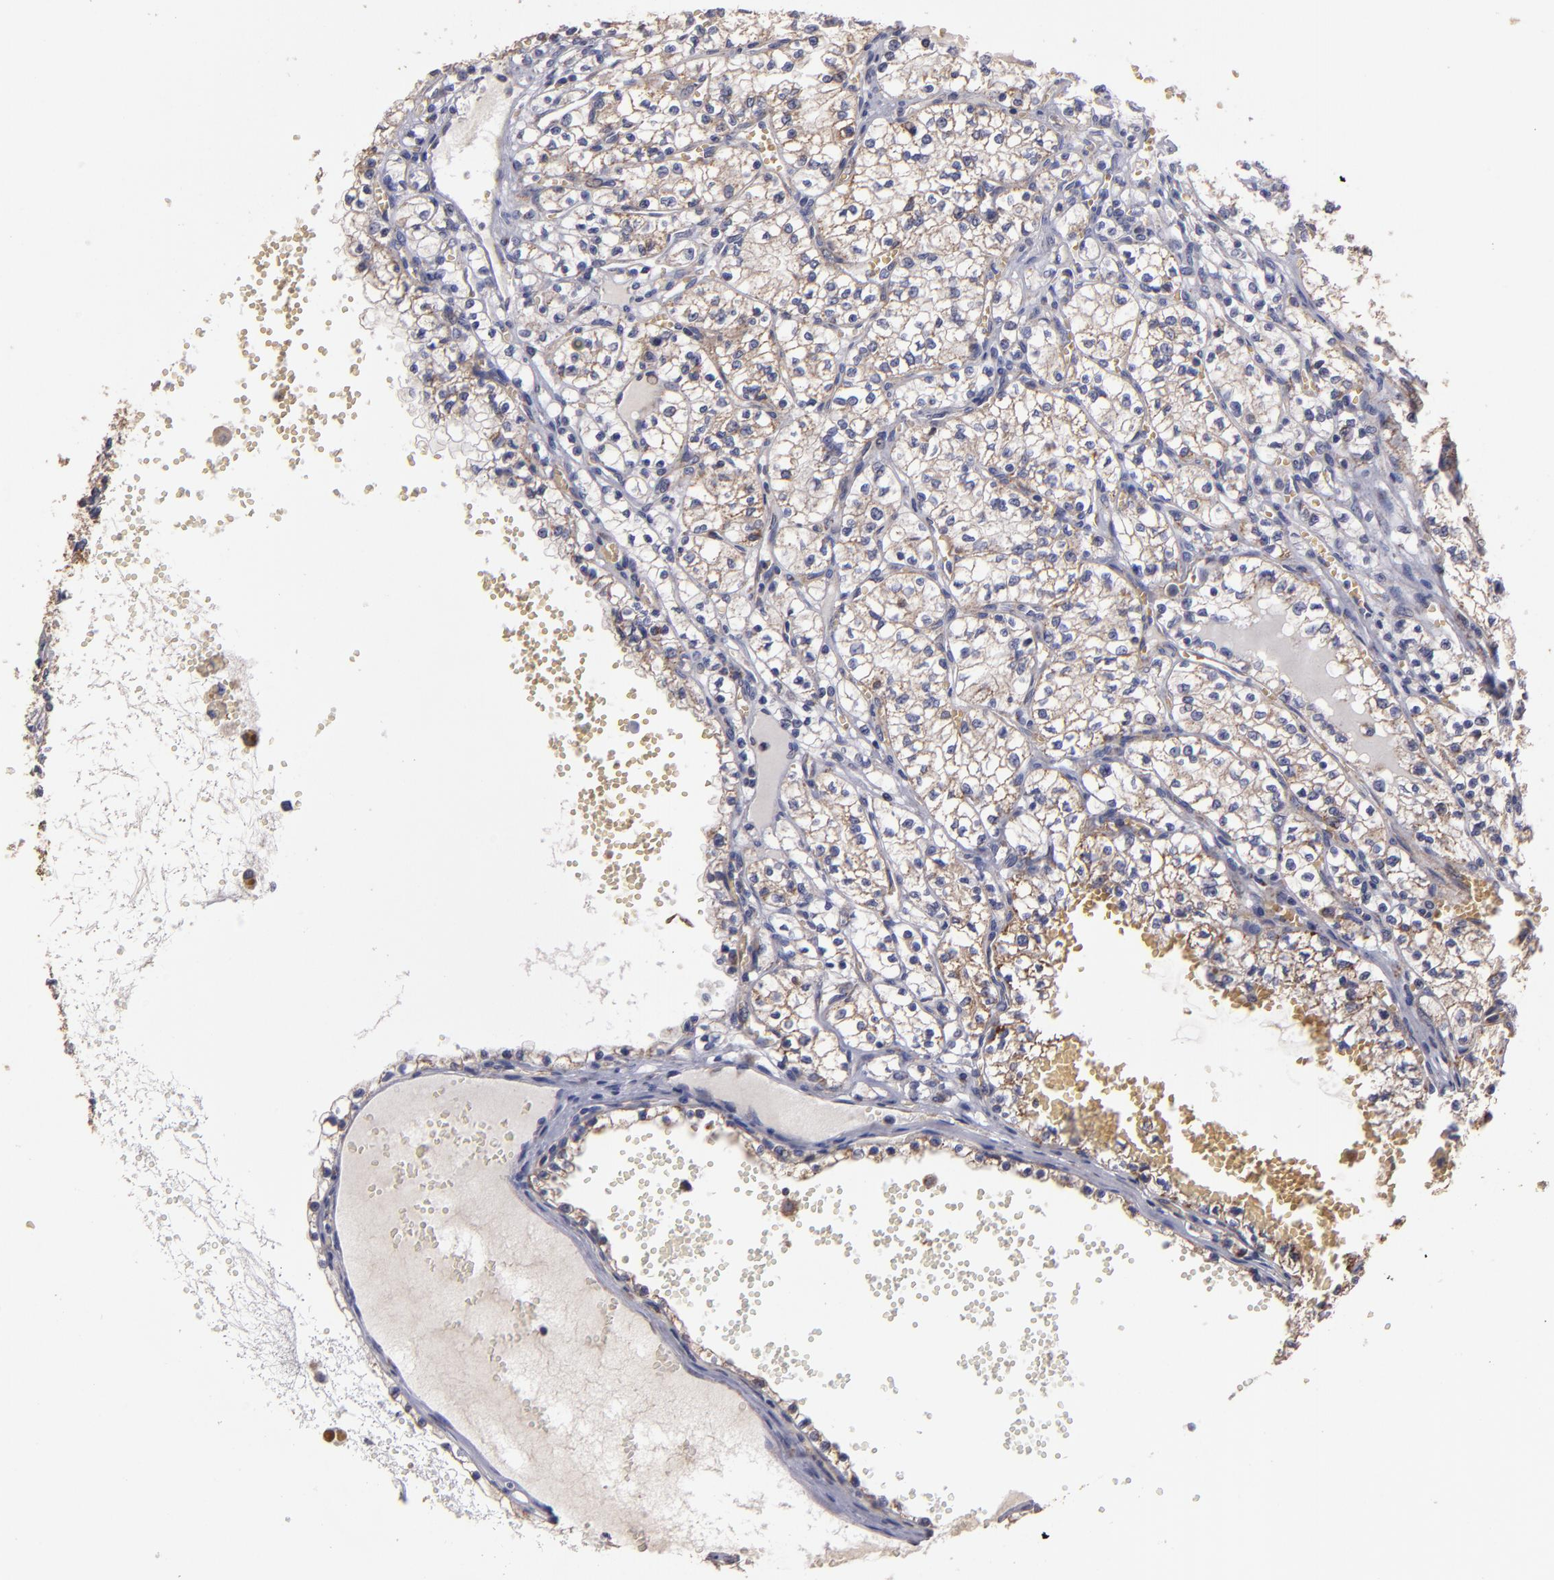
{"staining": {"intensity": "moderate", "quantity": ">75%", "location": "cytoplasmic/membranous"}, "tissue": "renal cancer", "cell_type": "Tumor cells", "image_type": "cancer", "snomed": [{"axis": "morphology", "description": "Adenocarcinoma, NOS"}, {"axis": "topography", "description": "Kidney"}], "caption": "Protein staining by immunohistochemistry (IHC) demonstrates moderate cytoplasmic/membranous expression in about >75% of tumor cells in renal adenocarcinoma.", "gene": "CLTA", "patient": {"sex": "male", "age": 61}}